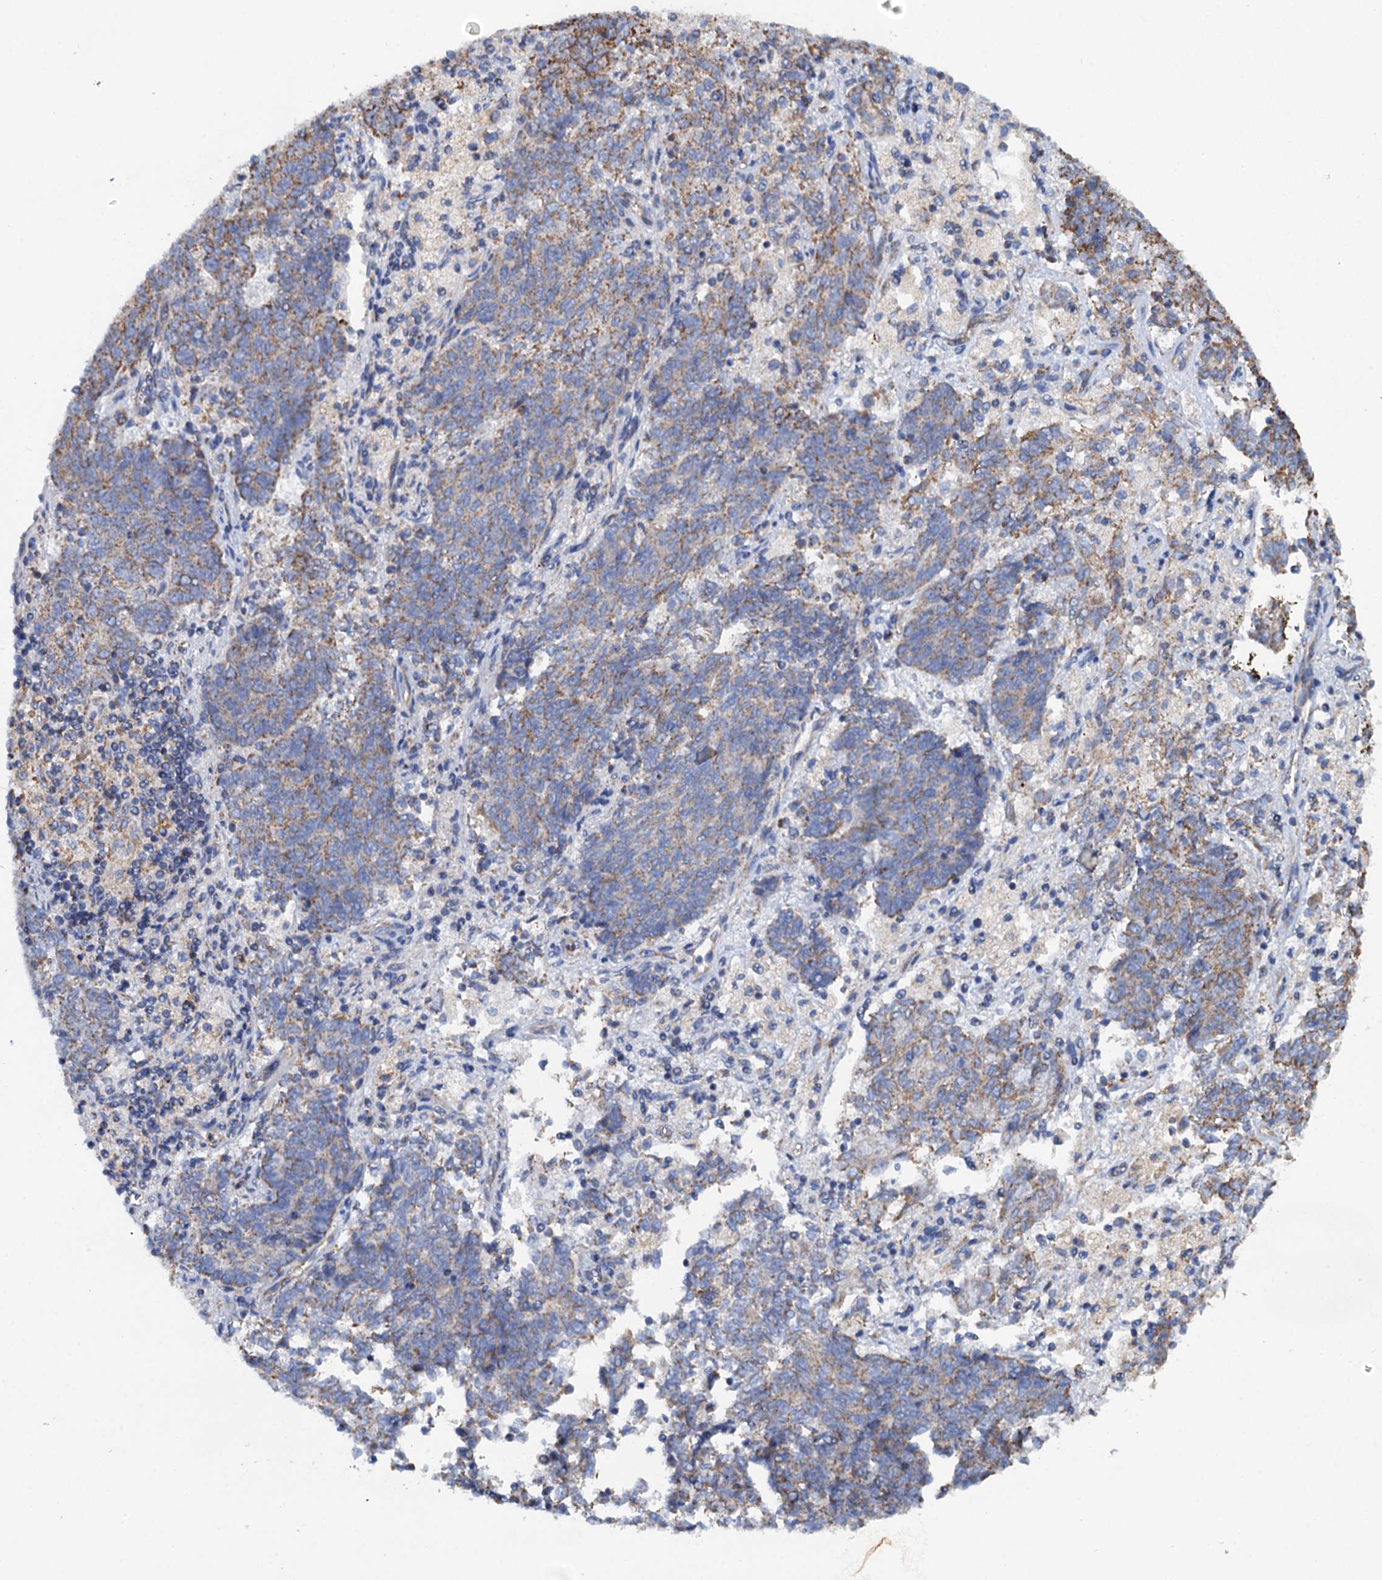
{"staining": {"intensity": "moderate", "quantity": "<25%", "location": "cytoplasmic/membranous"}, "tissue": "endometrial cancer", "cell_type": "Tumor cells", "image_type": "cancer", "snomed": [{"axis": "morphology", "description": "Adenocarcinoma, NOS"}, {"axis": "topography", "description": "Endometrium"}], "caption": "Immunohistochemistry (IHC) staining of endometrial cancer (adenocarcinoma), which demonstrates low levels of moderate cytoplasmic/membranous staining in about <25% of tumor cells indicating moderate cytoplasmic/membranous protein expression. The staining was performed using DAB (3,3'-diaminobenzidine) (brown) for protein detection and nuclei were counterstained in hematoxylin (blue).", "gene": "RASSF9", "patient": {"sex": "female", "age": 80}}